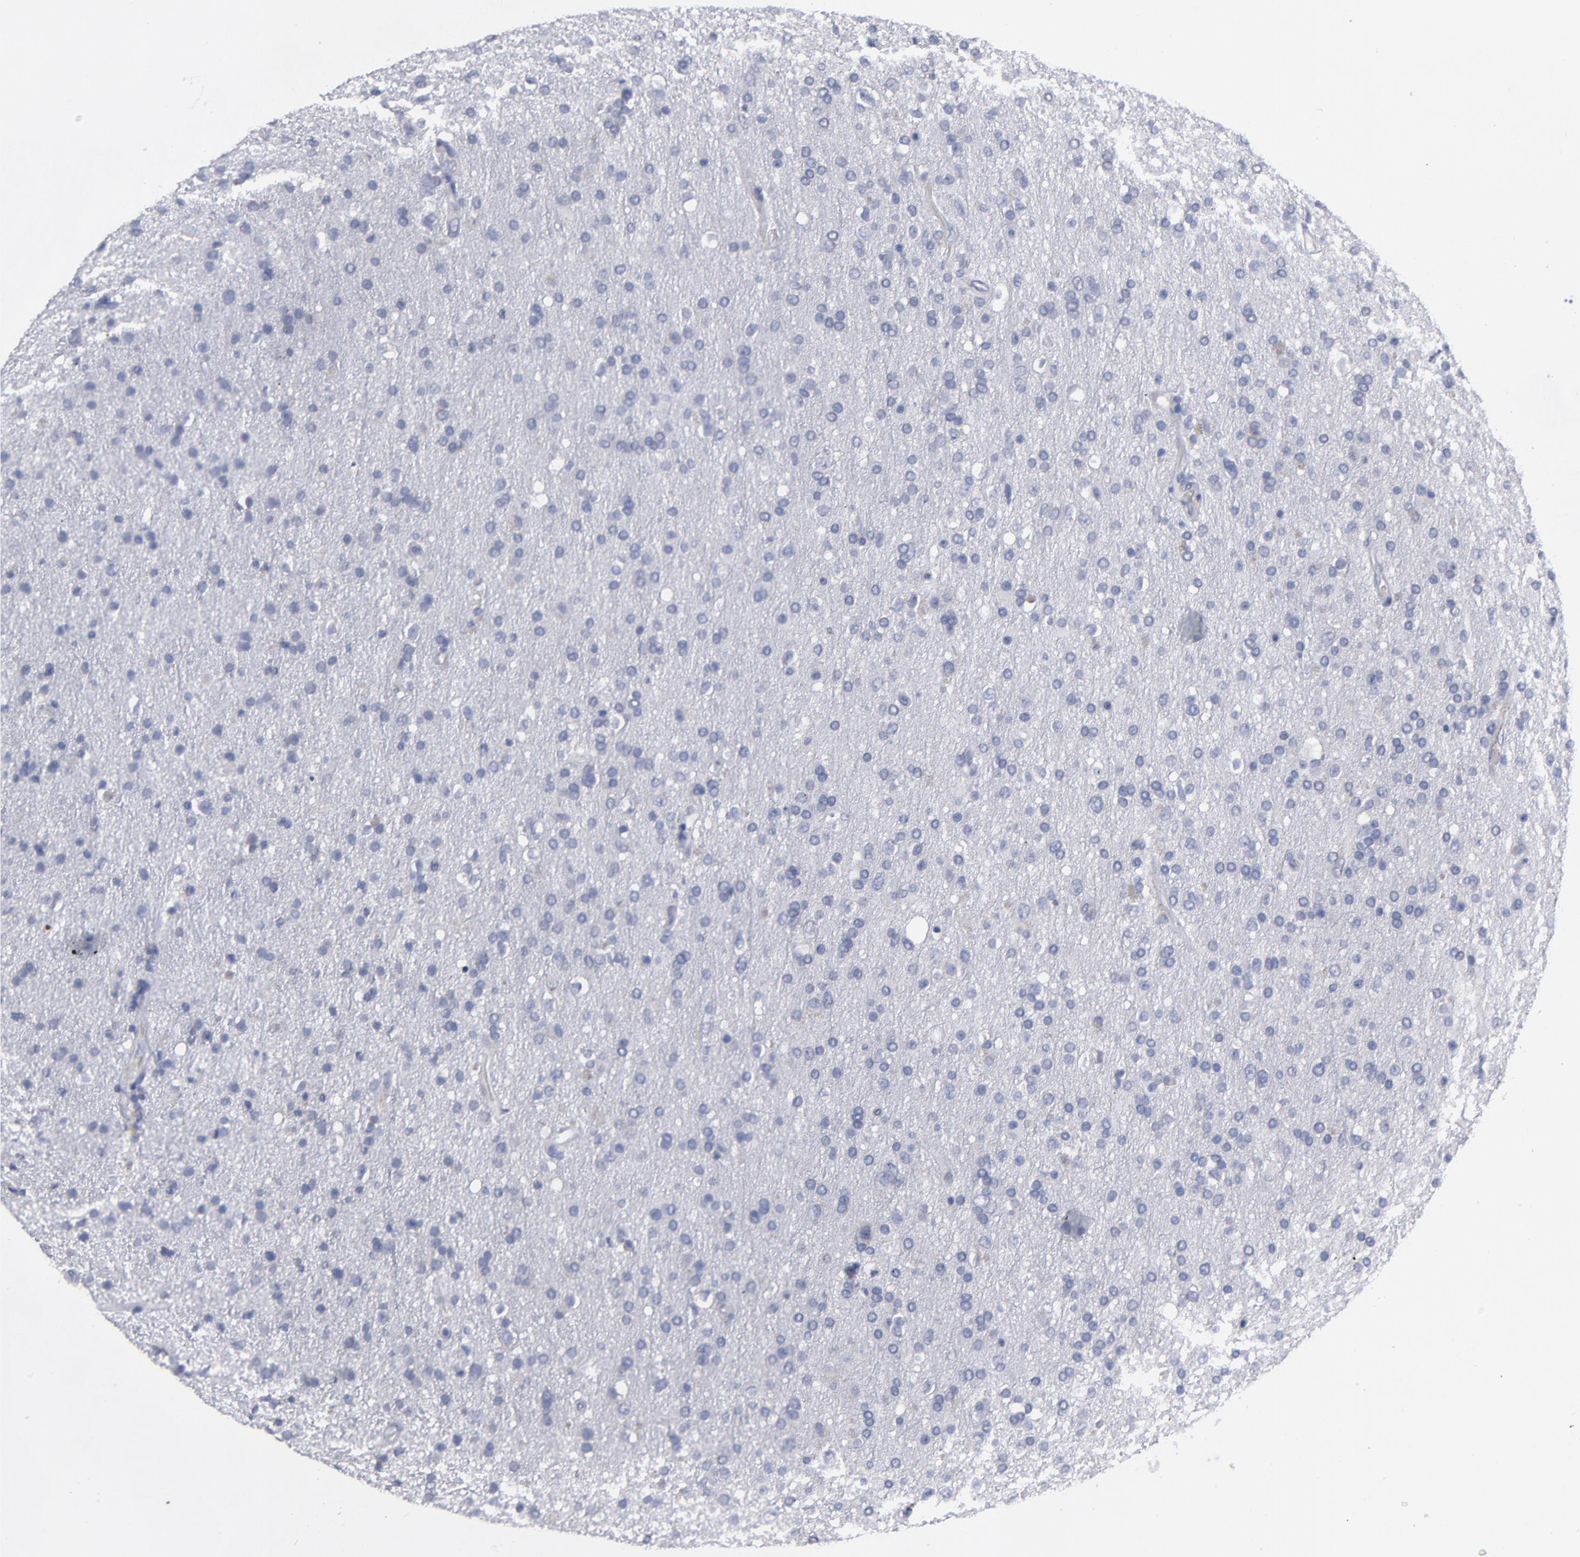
{"staining": {"intensity": "negative", "quantity": "none", "location": "none"}, "tissue": "glioma", "cell_type": "Tumor cells", "image_type": "cancer", "snomed": [{"axis": "morphology", "description": "Glioma, malignant, High grade"}, {"axis": "topography", "description": "Brain"}], "caption": "This is an immunohistochemistry photomicrograph of malignant glioma (high-grade). There is no expression in tumor cells.", "gene": "CCDC80", "patient": {"sex": "male", "age": 33}}